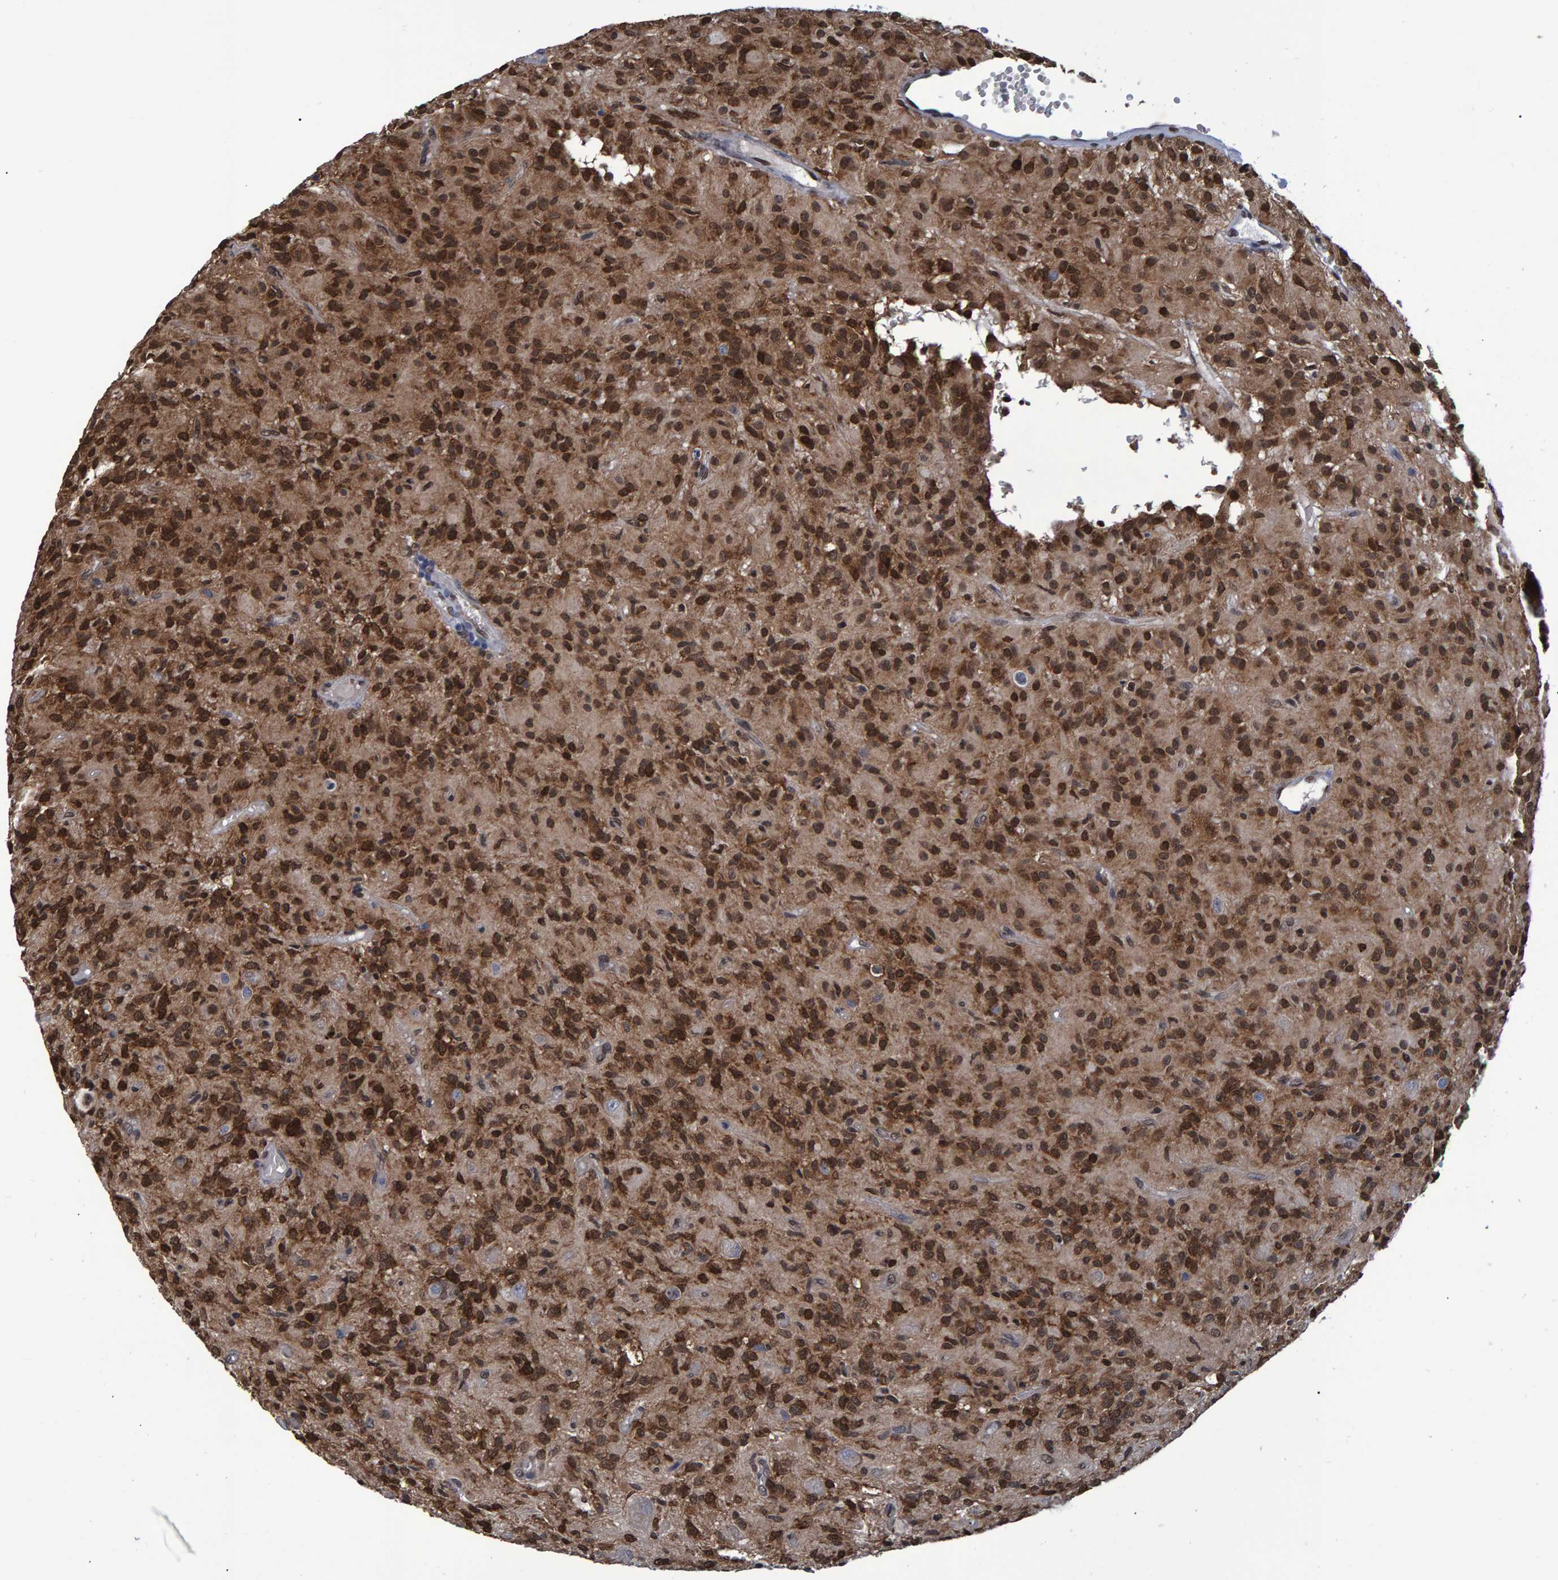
{"staining": {"intensity": "strong", "quantity": ">75%", "location": "nuclear"}, "tissue": "glioma", "cell_type": "Tumor cells", "image_type": "cancer", "snomed": [{"axis": "morphology", "description": "Glioma, malignant, High grade"}, {"axis": "topography", "description": "Brain"}], "caption": "Glioma stained with a brown dye reveals strong nuclear positive expression in approximately >75% of tumor cells.", "gene": "QKI", "patient": {"sex": "female", "age": 59}}